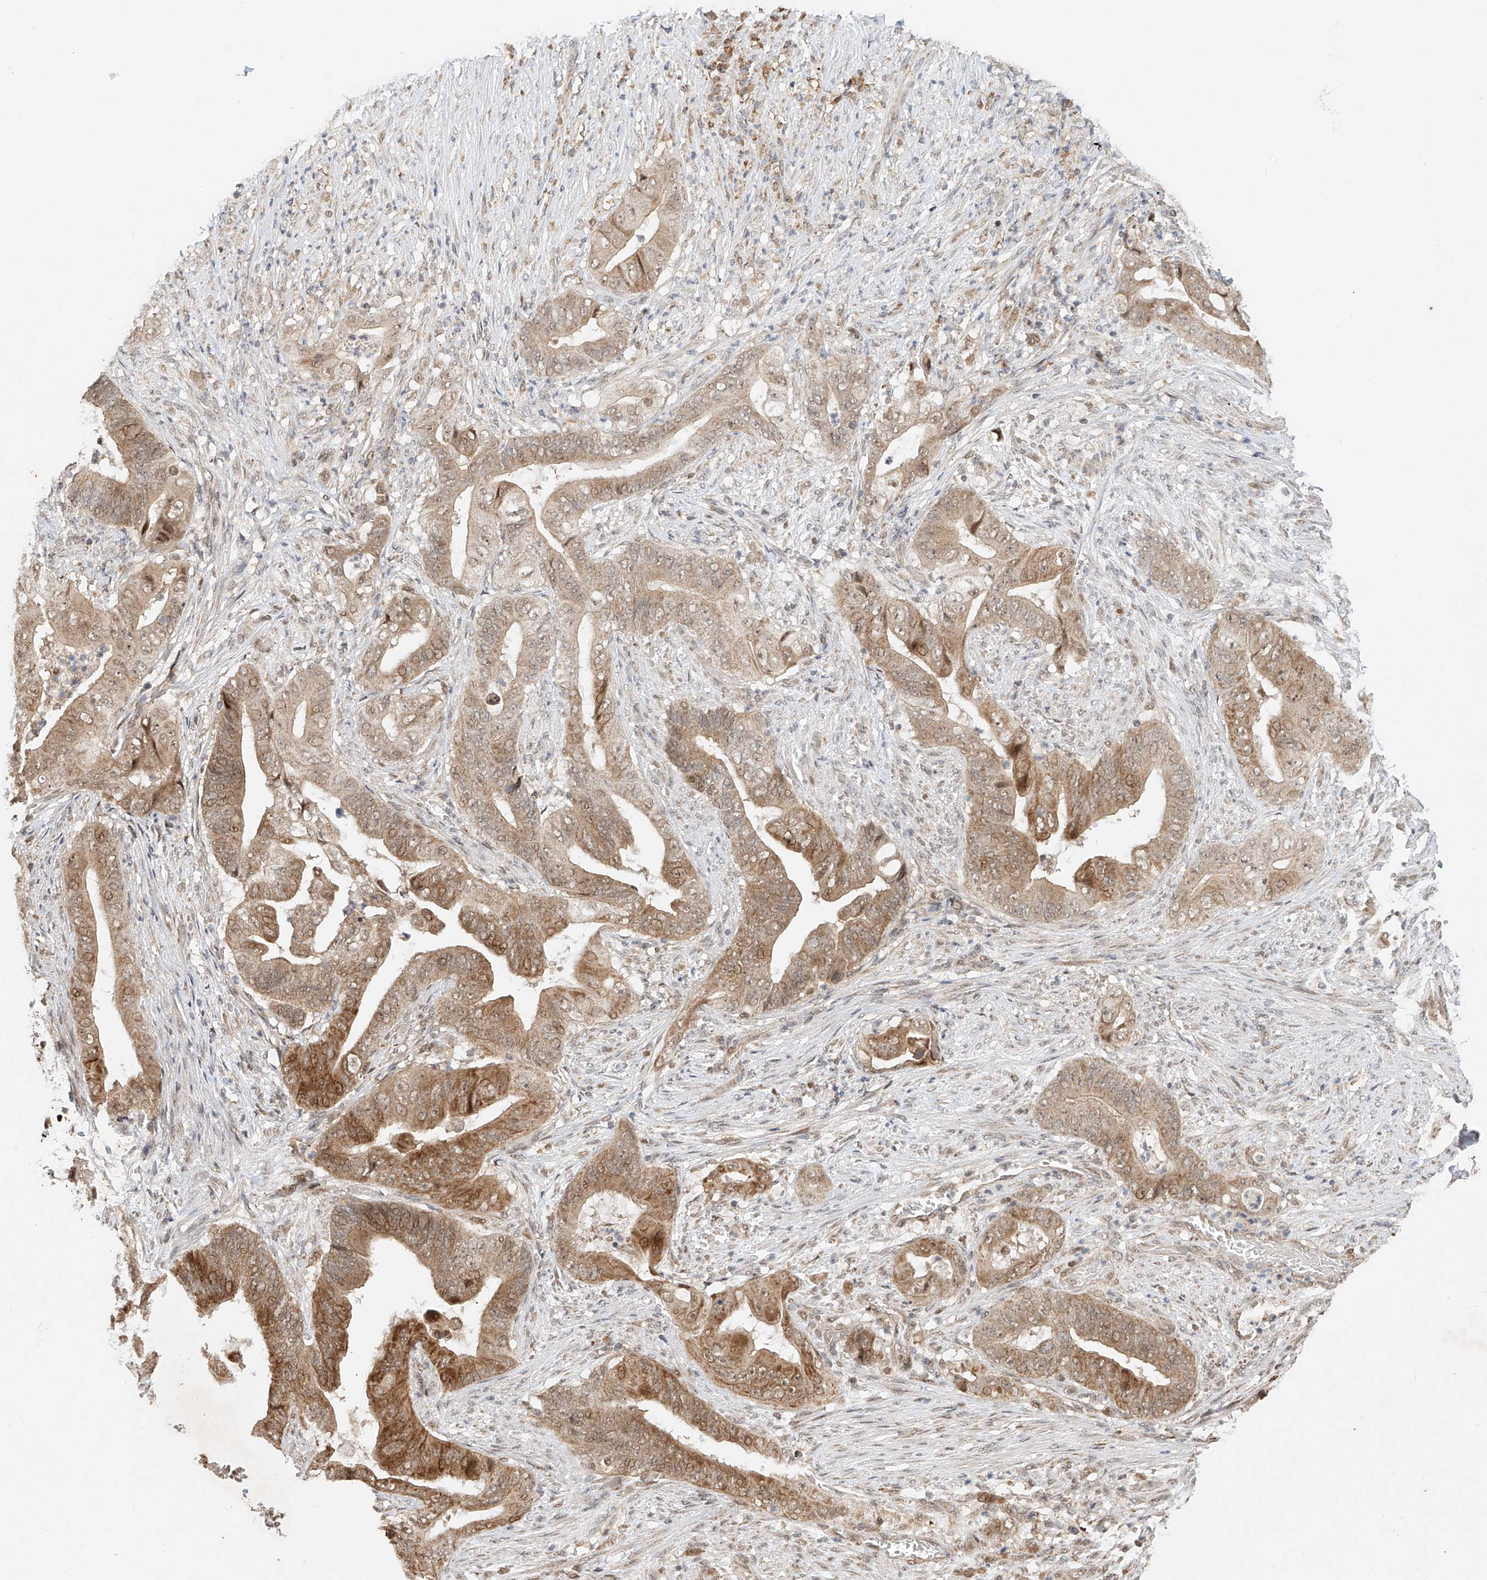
{"staining": {"intensity": "moderate", "quantity": "25%-75%", "location": "cytoplasmic/membranous,nuclear"}, "tissue": "stomach cancer", "cell_type": "Tumor cells", "image_type": "cancer", "snomed": [{"axis": "morphology", "description": "Adenocarcinoma, NOS"}, {"axis": "topography", "description": "Stomach"}], "caption": "Adenocarcinoma (stomach) stained with a brown dye shows moderate cytoplasmic/membranous and nuclear positive expression in approximately 25%-75% of tumor cells.", "gene": "SYTL3", "patient": {"sex": "female", "age": 73}}